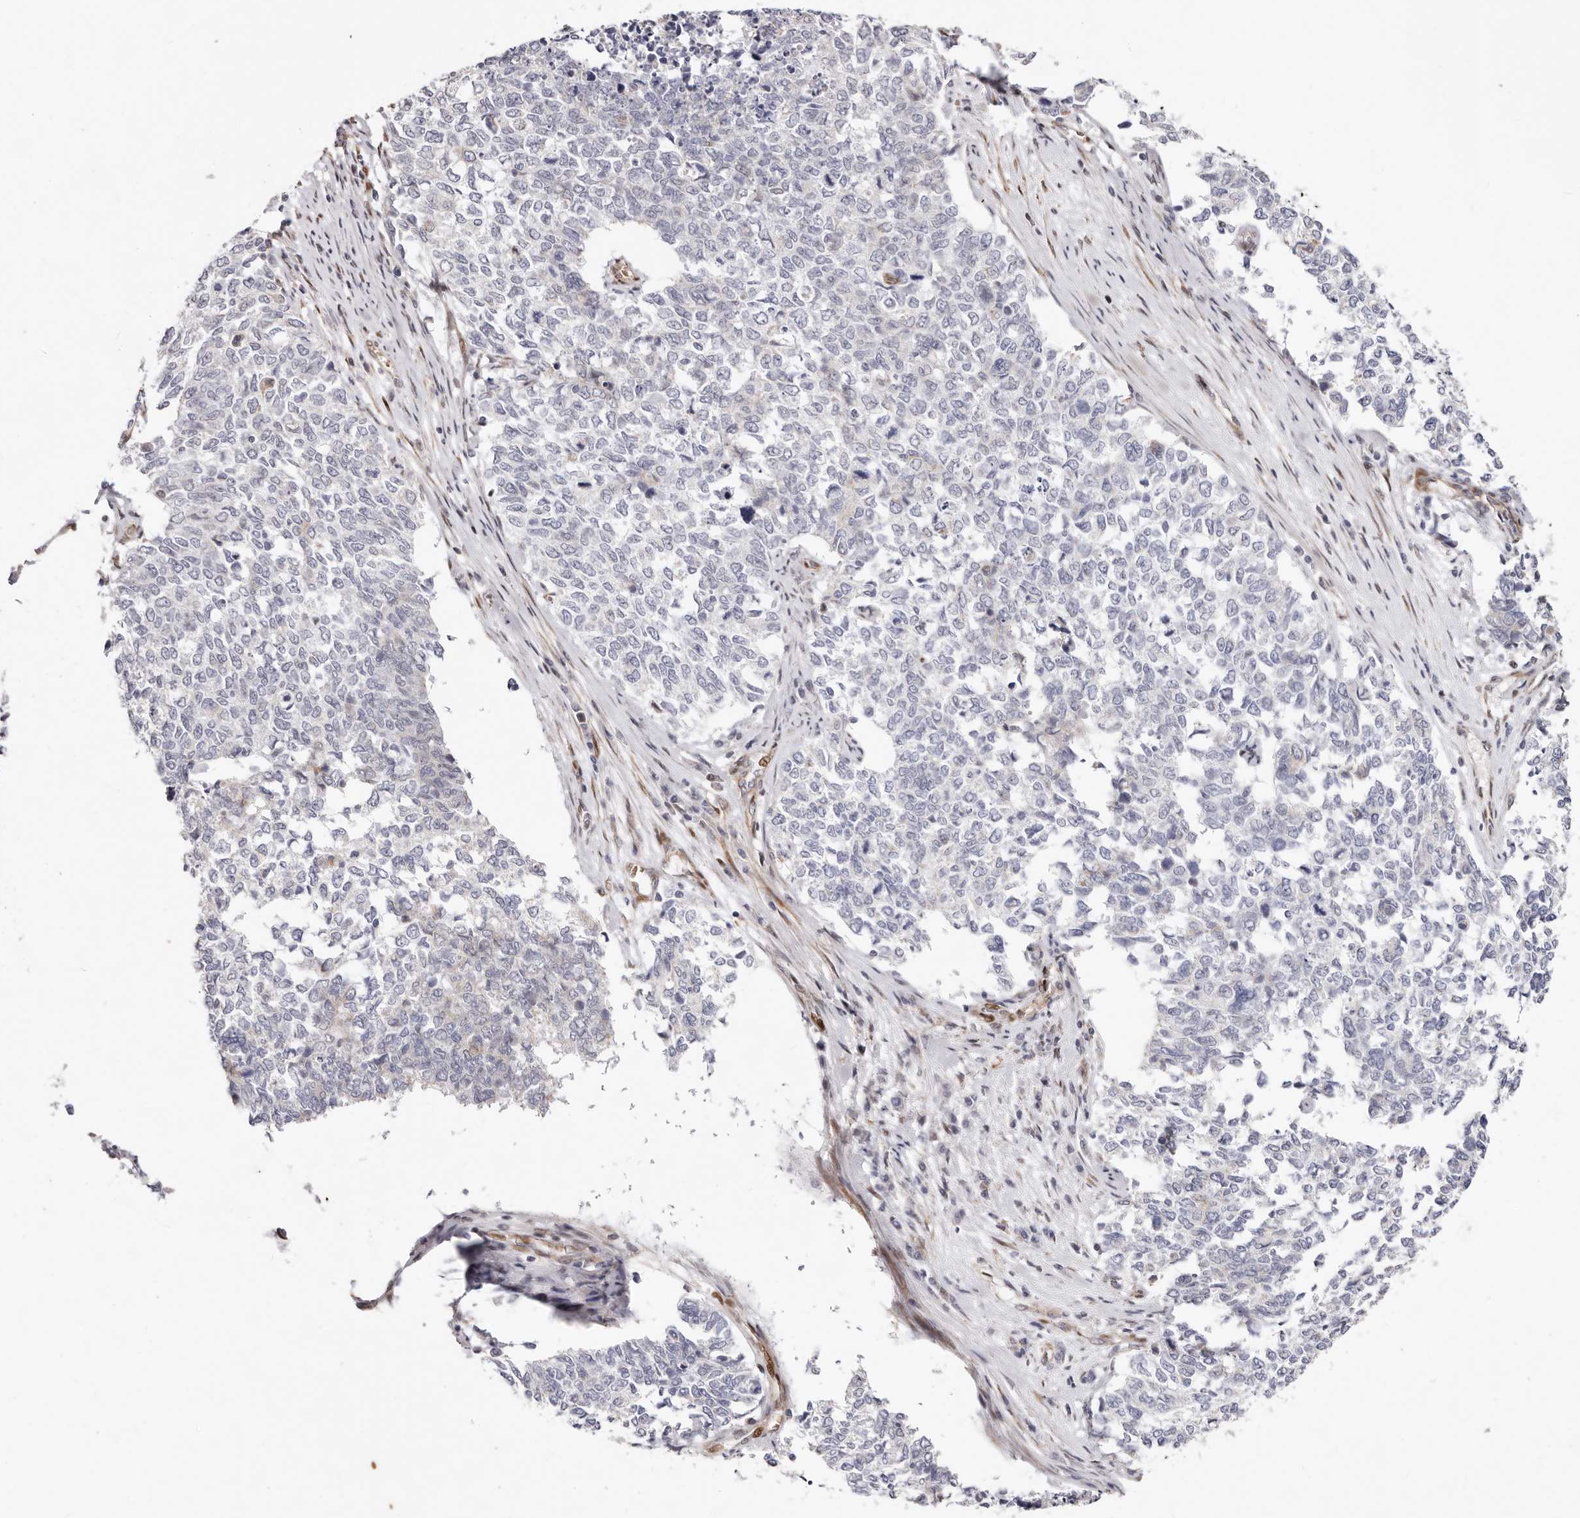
{"staining": {"intensity": "weak", "quantity": "<25%", "location": "cytoplasmic/membranous,nuclear"}, "tissue": "cervical cancer", "cell_type": "Tumor cells", "image_type": "cancer", "snomed": [{"axis": "morphology", "description": "Squamous cell carcinoma, NOS"}, {"axis": "topography", "description": "Cervix"}], "caption": "Cervical cancer stained for a protein using immunohistochemistry exhibits no staining tumor cells.", "gene": "EPHX3", "patient": {"sex": "female", "age": 63}}